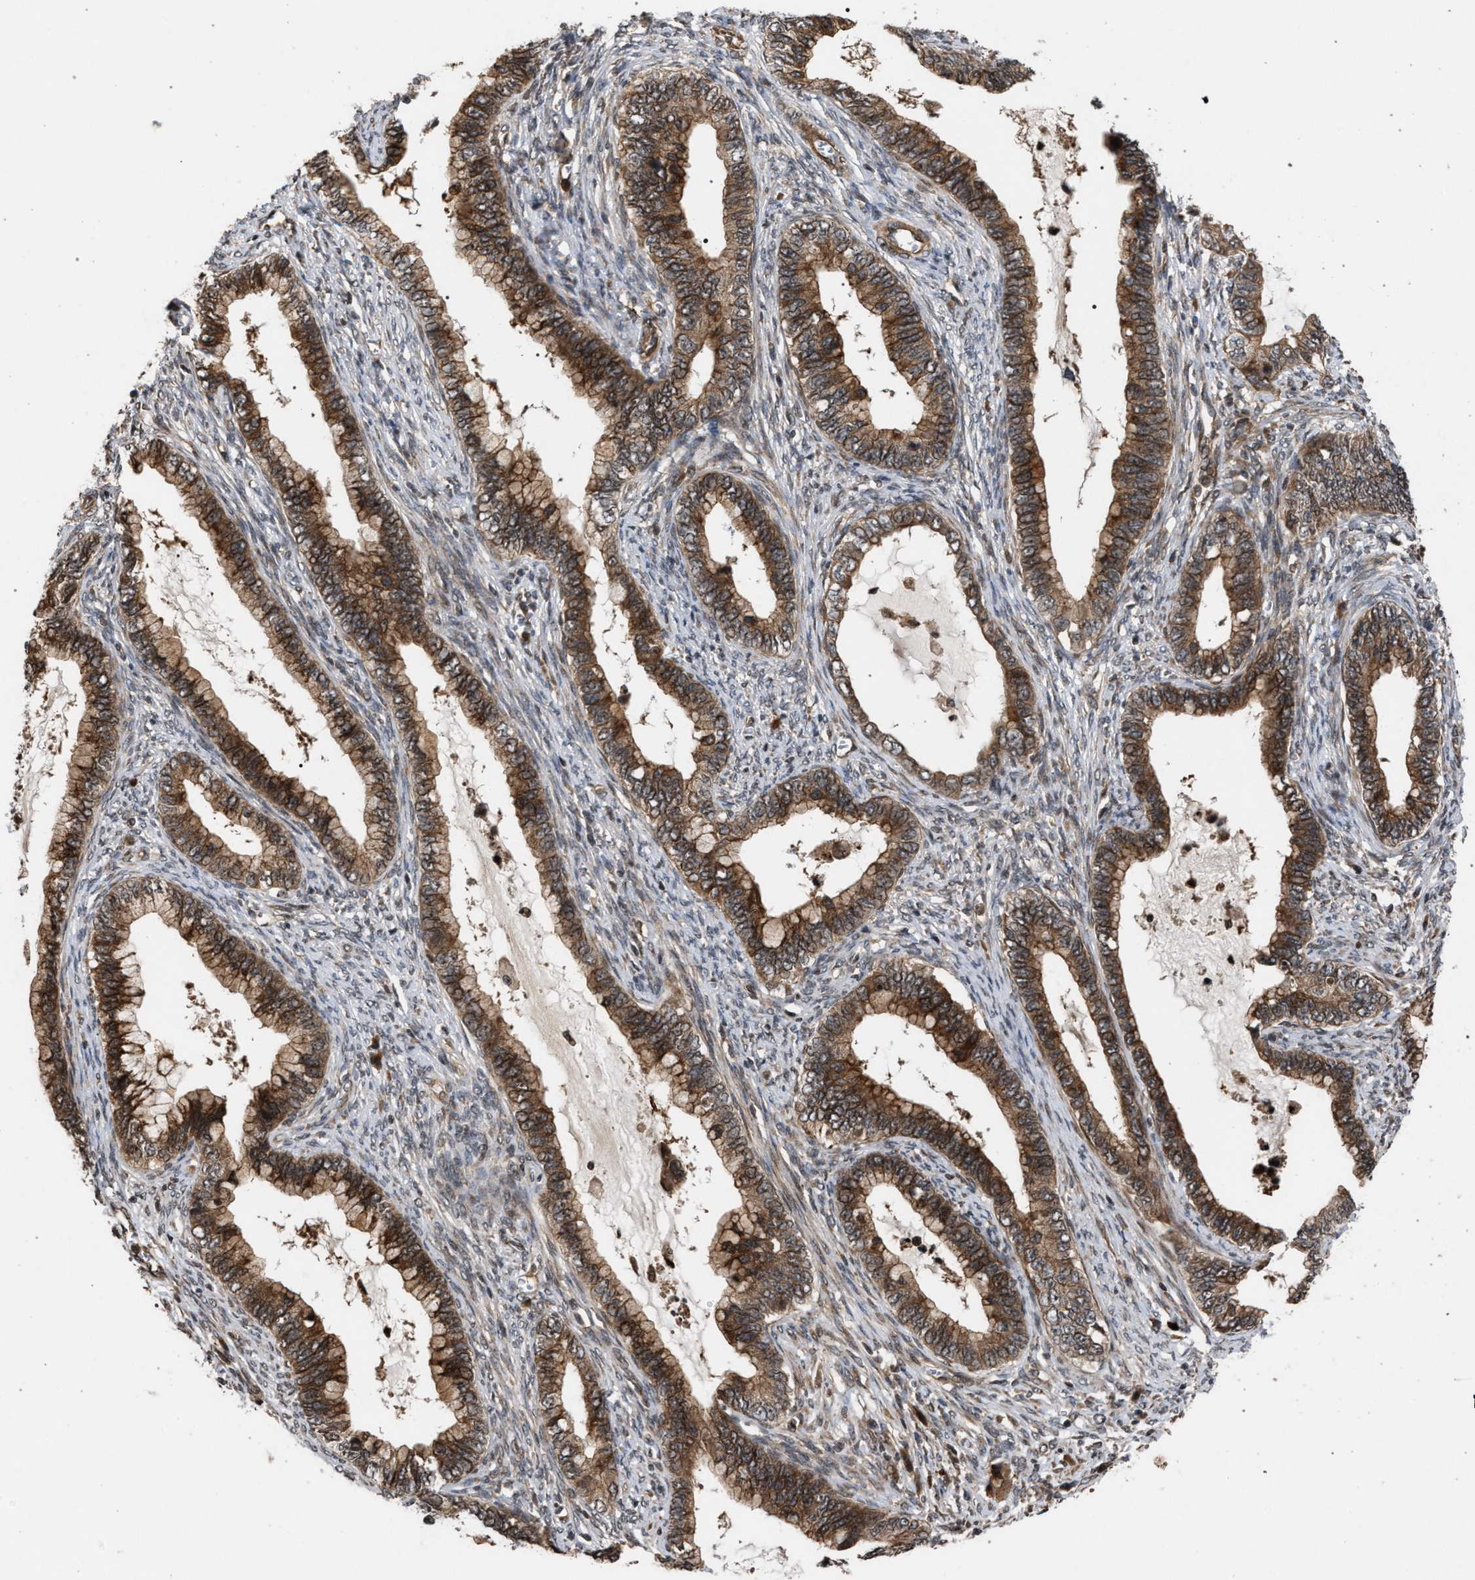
{"staining": {"intensity": "moderate", "quantity": ">75%", "location": "cytoplasmic/membranous"}, "tissue": "cervical cancer", "cell_type": "Tumor cells", "image_type": "cancer", "snomed": [{"axis": "morphology", "description": "Adenocarcinoma, NOS"}, {"axis": "topography", "description": "Cervix"}], "caption": "Immunohistochemical staining of human cervical cancer reveals medium levels of moderate cytoplasmic/membranous positivity in approximately >75% of tumor cells.", "gene": "IRAK4", "patient": {"sex": "female", "age": 44}}